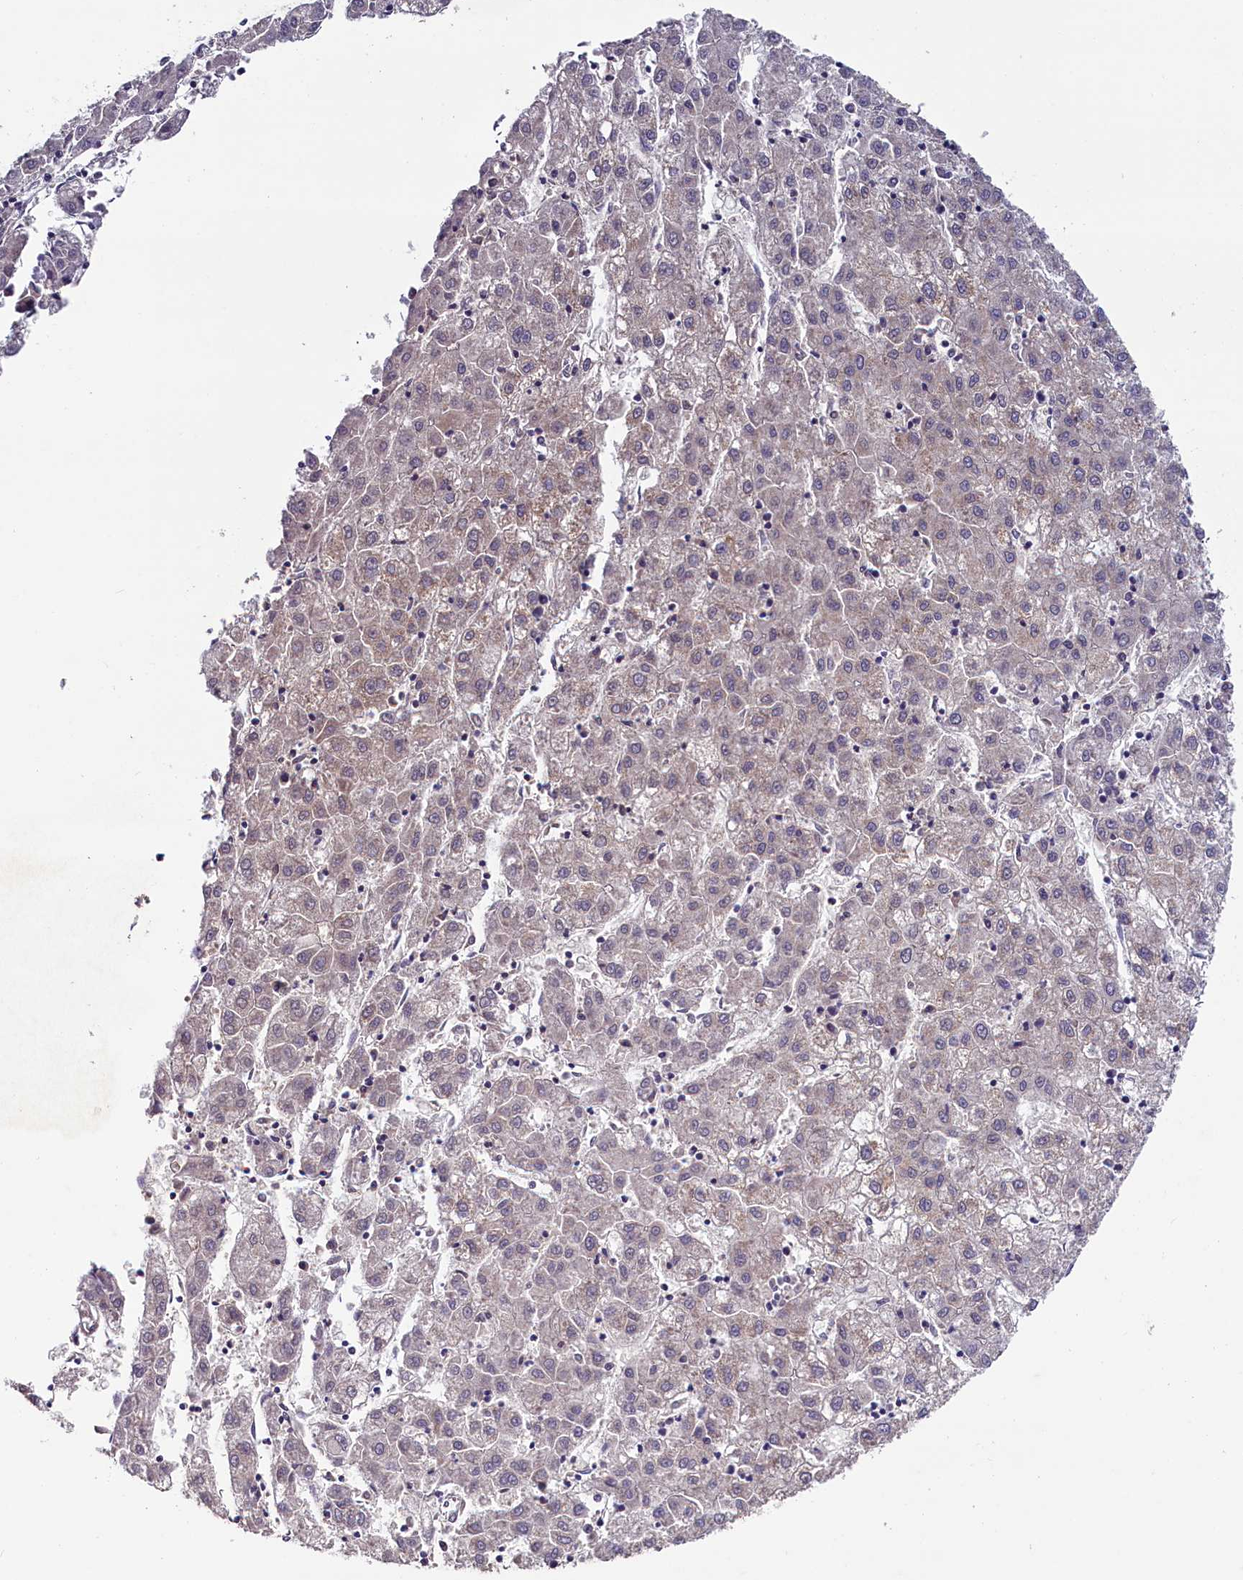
{"staining": {"intensity": "negative", "quantity": "none", "location": "none"}, "tissue": "liver cancer", "cell_type": "Tumor cells", "image_type": "cancer", "snomed": [{"axis": "morphology", "description": "Carcinoma, Hepatocellular, NOS"}, {"axis": "topography", "description": "Liver"}], "caption": "IHC micrograph of hepatocellular carcinoma (liver) stained for a protein (brown), which shows no staining in tumor cells. (DAB immunohistochemistry, high magnification).", "gene": "SLC39A6", "patient": {"sex": "male", "age": 72}}